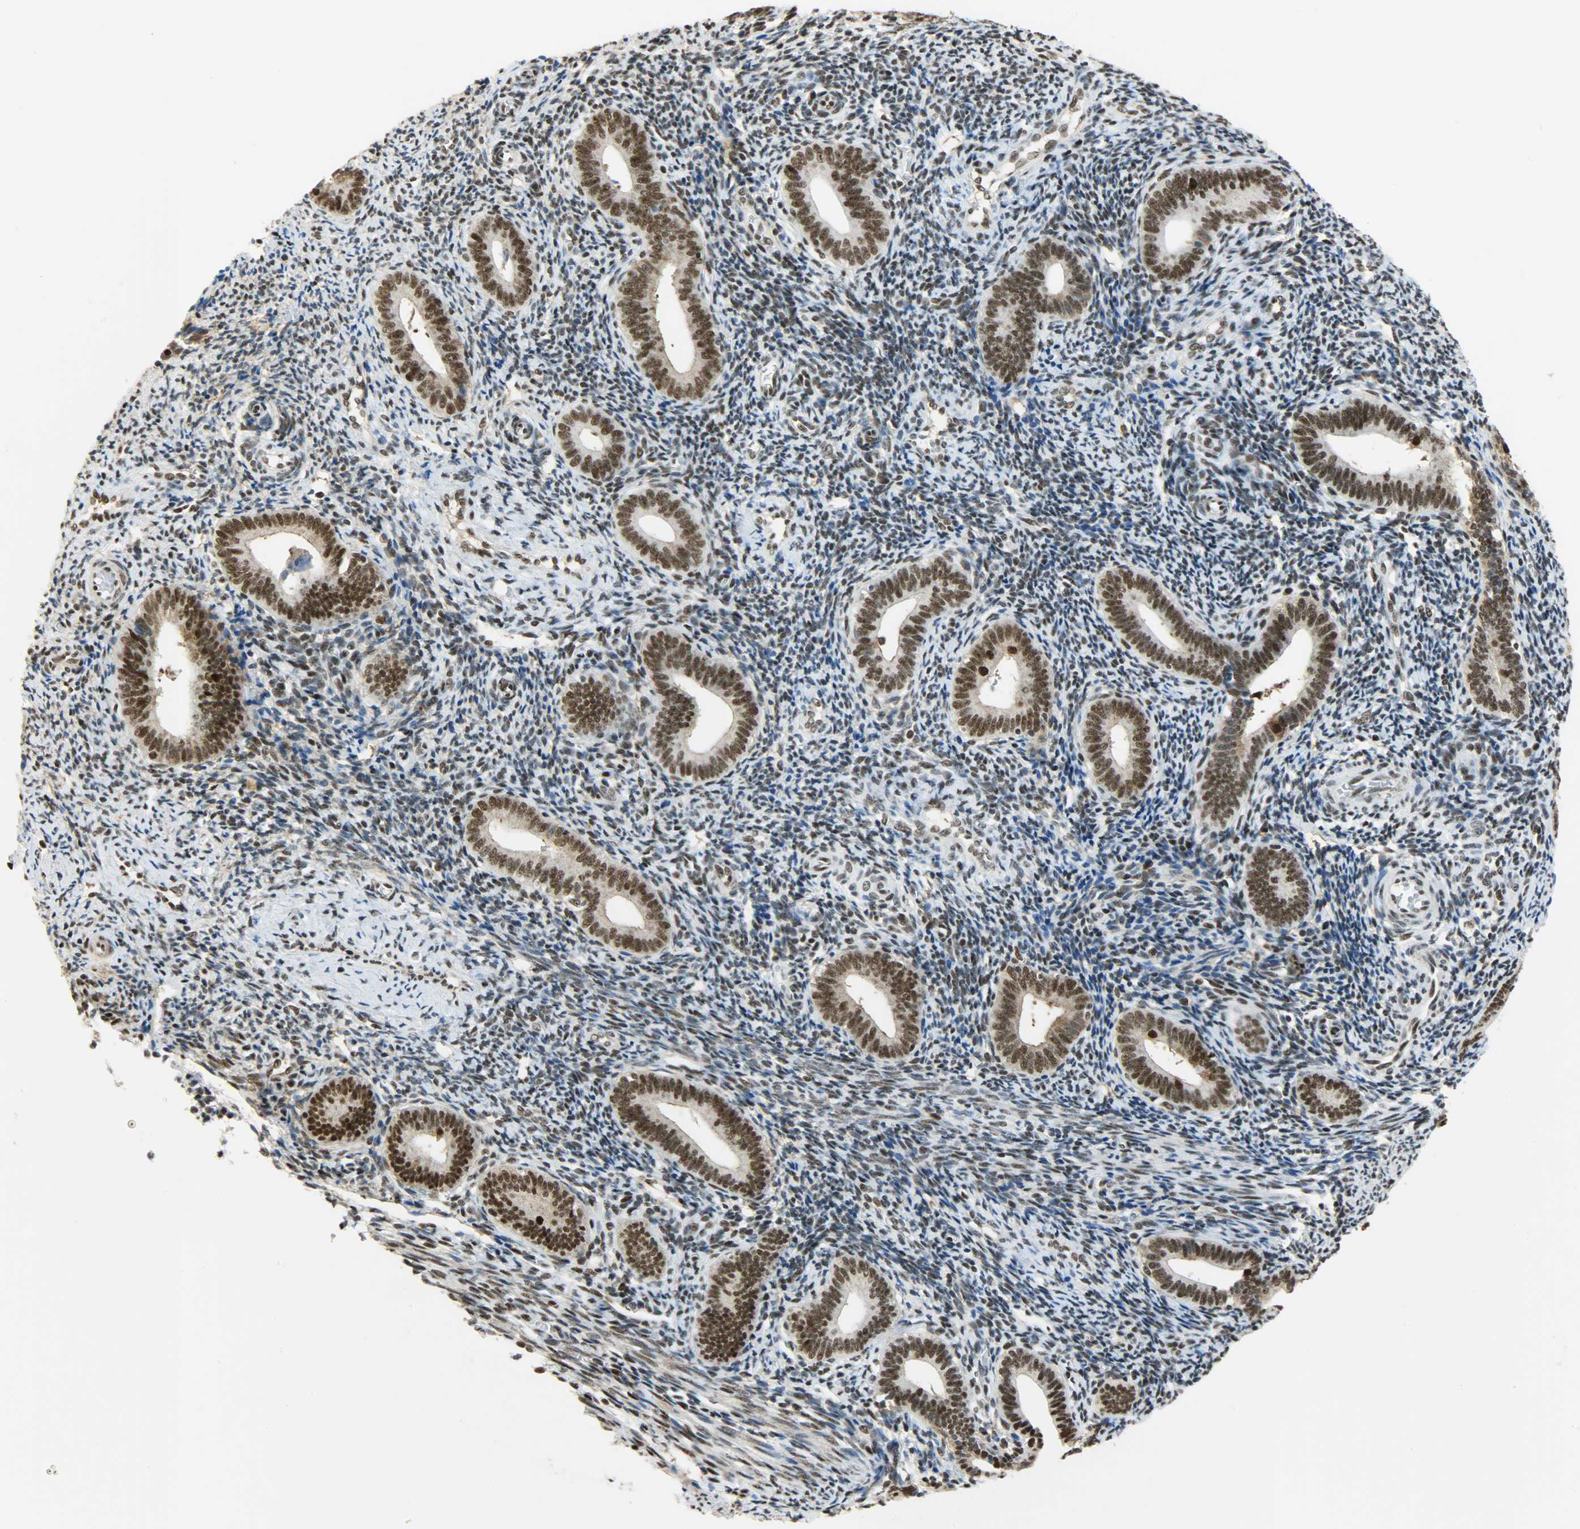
{"staining": {"intensity": "moderate", "quantity": "25%-75%", "location": "nuclear"}, "tissue": "endometrium", "cell_type": "Cells in endometrial stroma", "image_type": "normal", "snomed": [{"axis": "morphology", "description": "Normal tissue, NOS"}, {"axis": "topography", "description": "Uterus"}, {"axis": "topography", "description": "Endometrium"}], "caption": "The micrograph displays immunohistochemical staining of normal endometrium. There is moderate nuclear expression is appreciated in about 25%-75% of cells in endometrial stroma. The staining is performed using DAB brown chromogen to label protein expression. The nuclei are counter-stained blue using hematoxylin.", "gene": "SSB", "patient": {"sex": "female", "age": 33}}